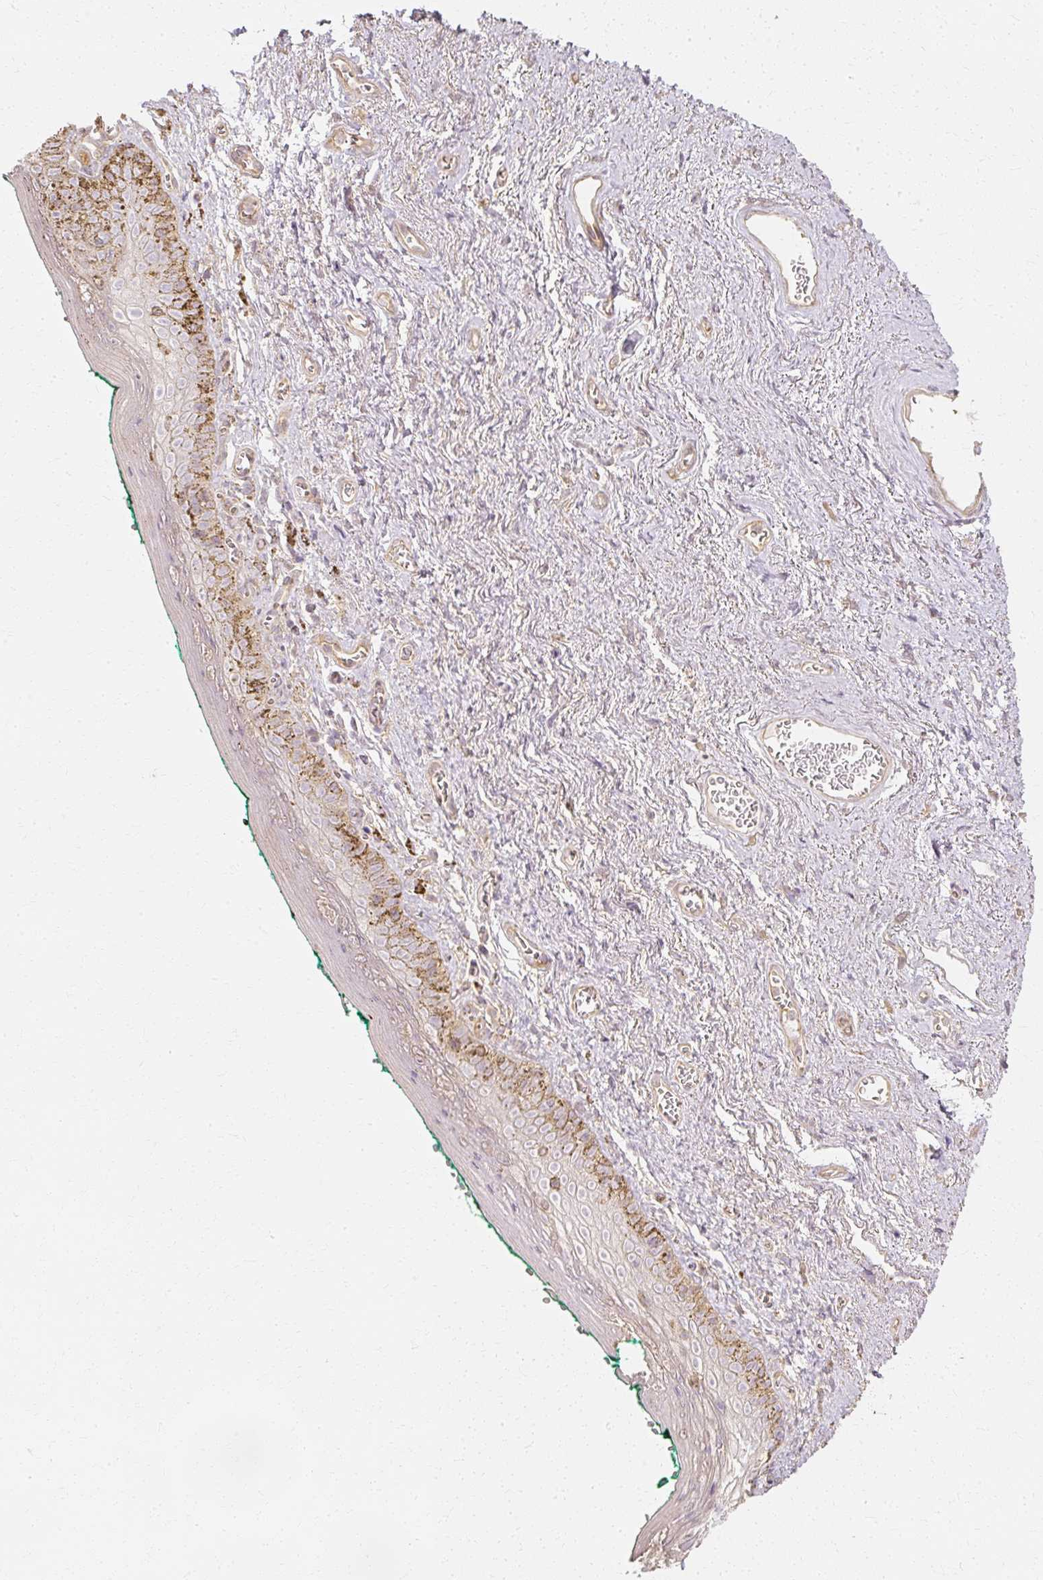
{"staining": {"intensity": "weak", "quantity": "<25%", "location": "cytoplasmic/membranous"}, "tissue": "vagina", "cell_type": "Squamous epithelial cells", "image_type": "normal", "snomed": [{"axis": "morphology", "description": "Normal tissue, NOS"}, {"axis": "topography", "description": "Vulva"}, {"axis": "topography", "description": "Vagina"}, {"axis": "topography", "description": "Peripheral nerve tissue"}], "caption": "DAB (3,3'-diaminobenzidine) immunohistochemical staining of benign vagina shows no significant positivity in squamous epithelial cells.", "gene": "GNAQ", "patient": {"sex": "female", "age": 66}}